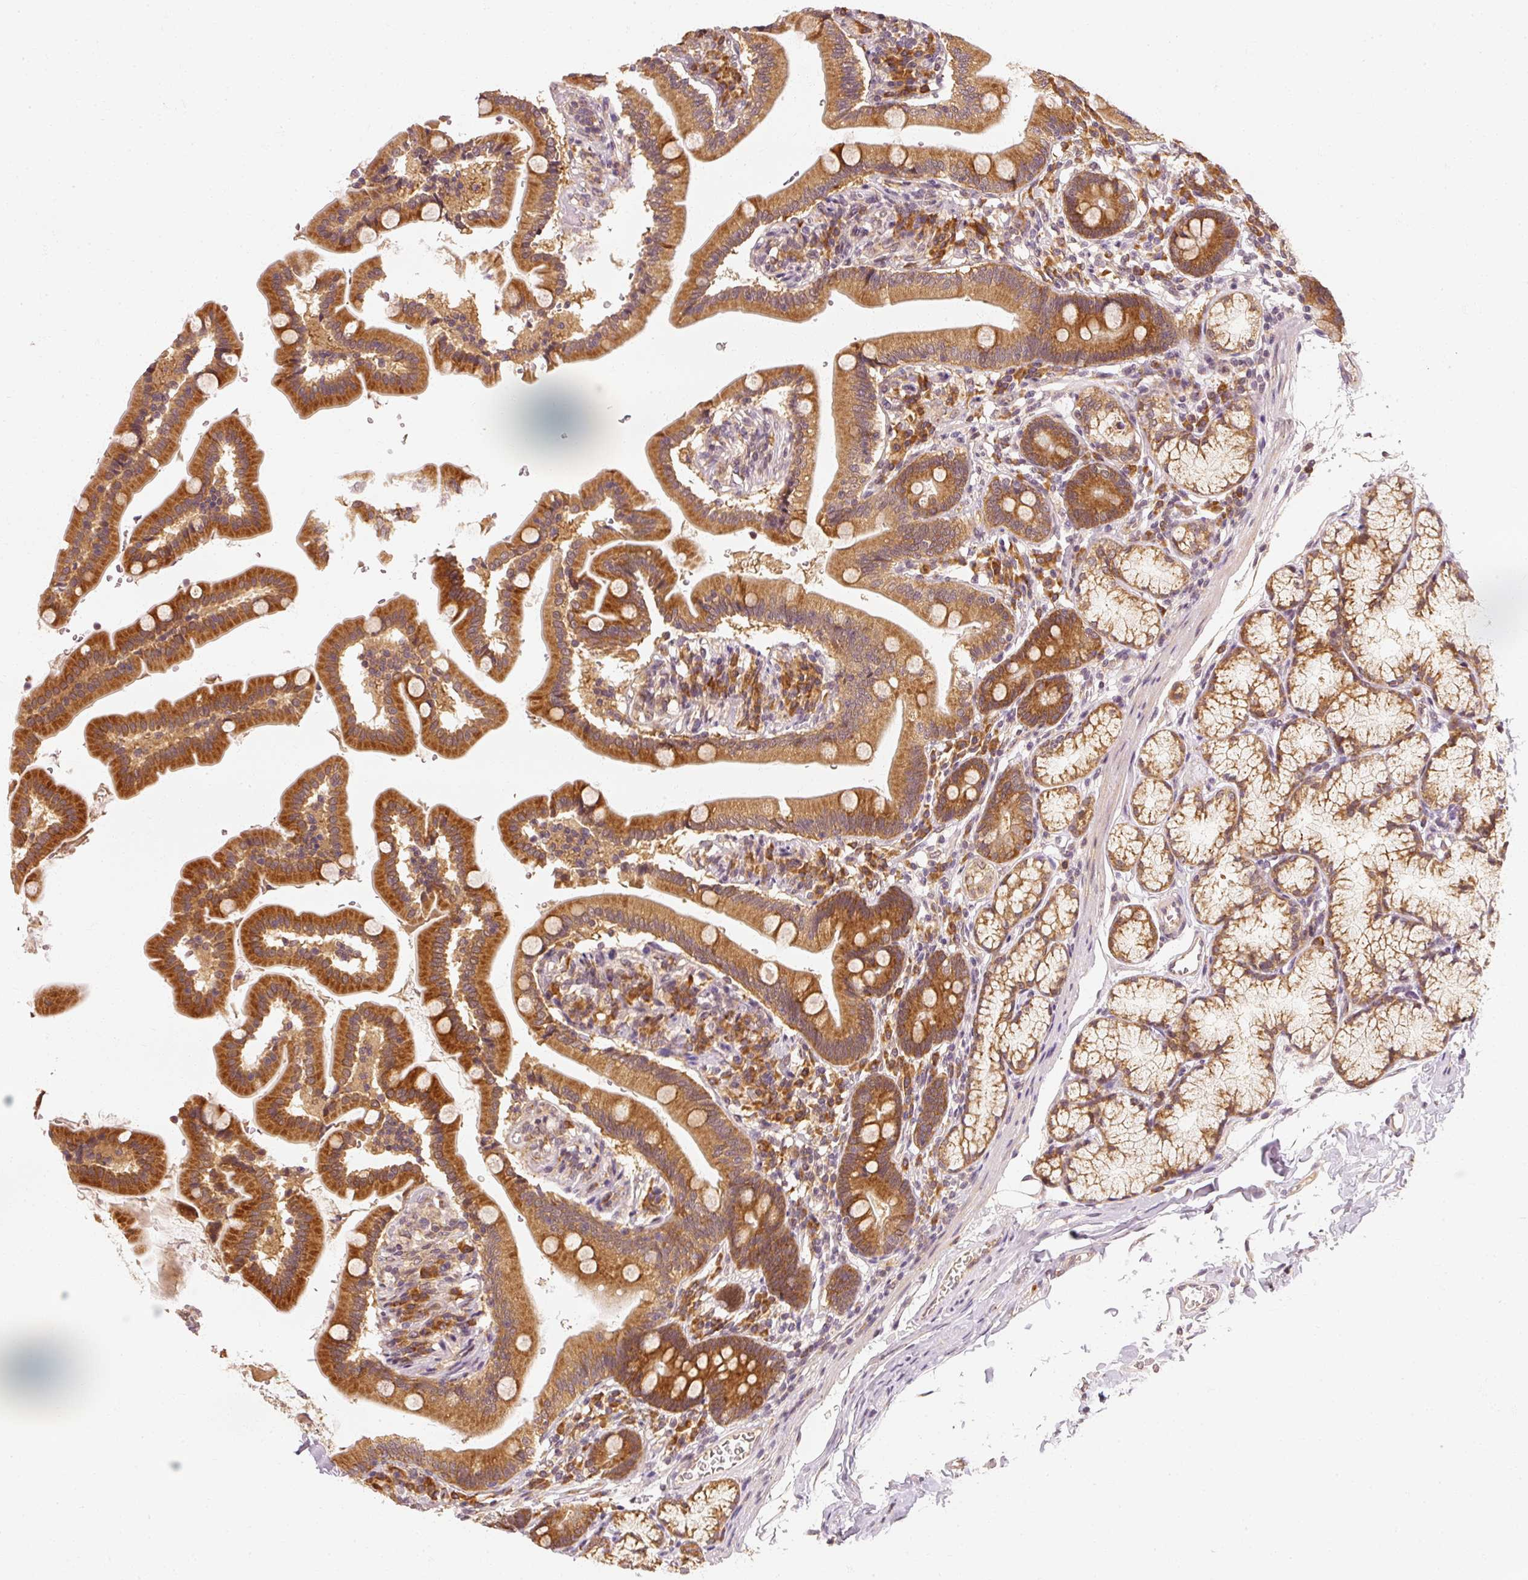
{"staining": {"intensity": "strong", "quantity": ">75%", "location": "cytoplasmic/membranous"}, "tissue": "duodenum", "cell_type": "Glandular cells", "image_type": "normal", "snomed": [{"axis": "morphology", "description": "Normal tissue, NOS"}, {"axis": "topography", "description": "Duodenum"}], "caption": "Immunohistochemical staining of normal human duodenum shows >75% levels of strong cytoplasmic/membranous protein expression in about >75% of glandular cells.", "gene": "EEF1A1", "patient": {"sex": "female", "age": 67}}